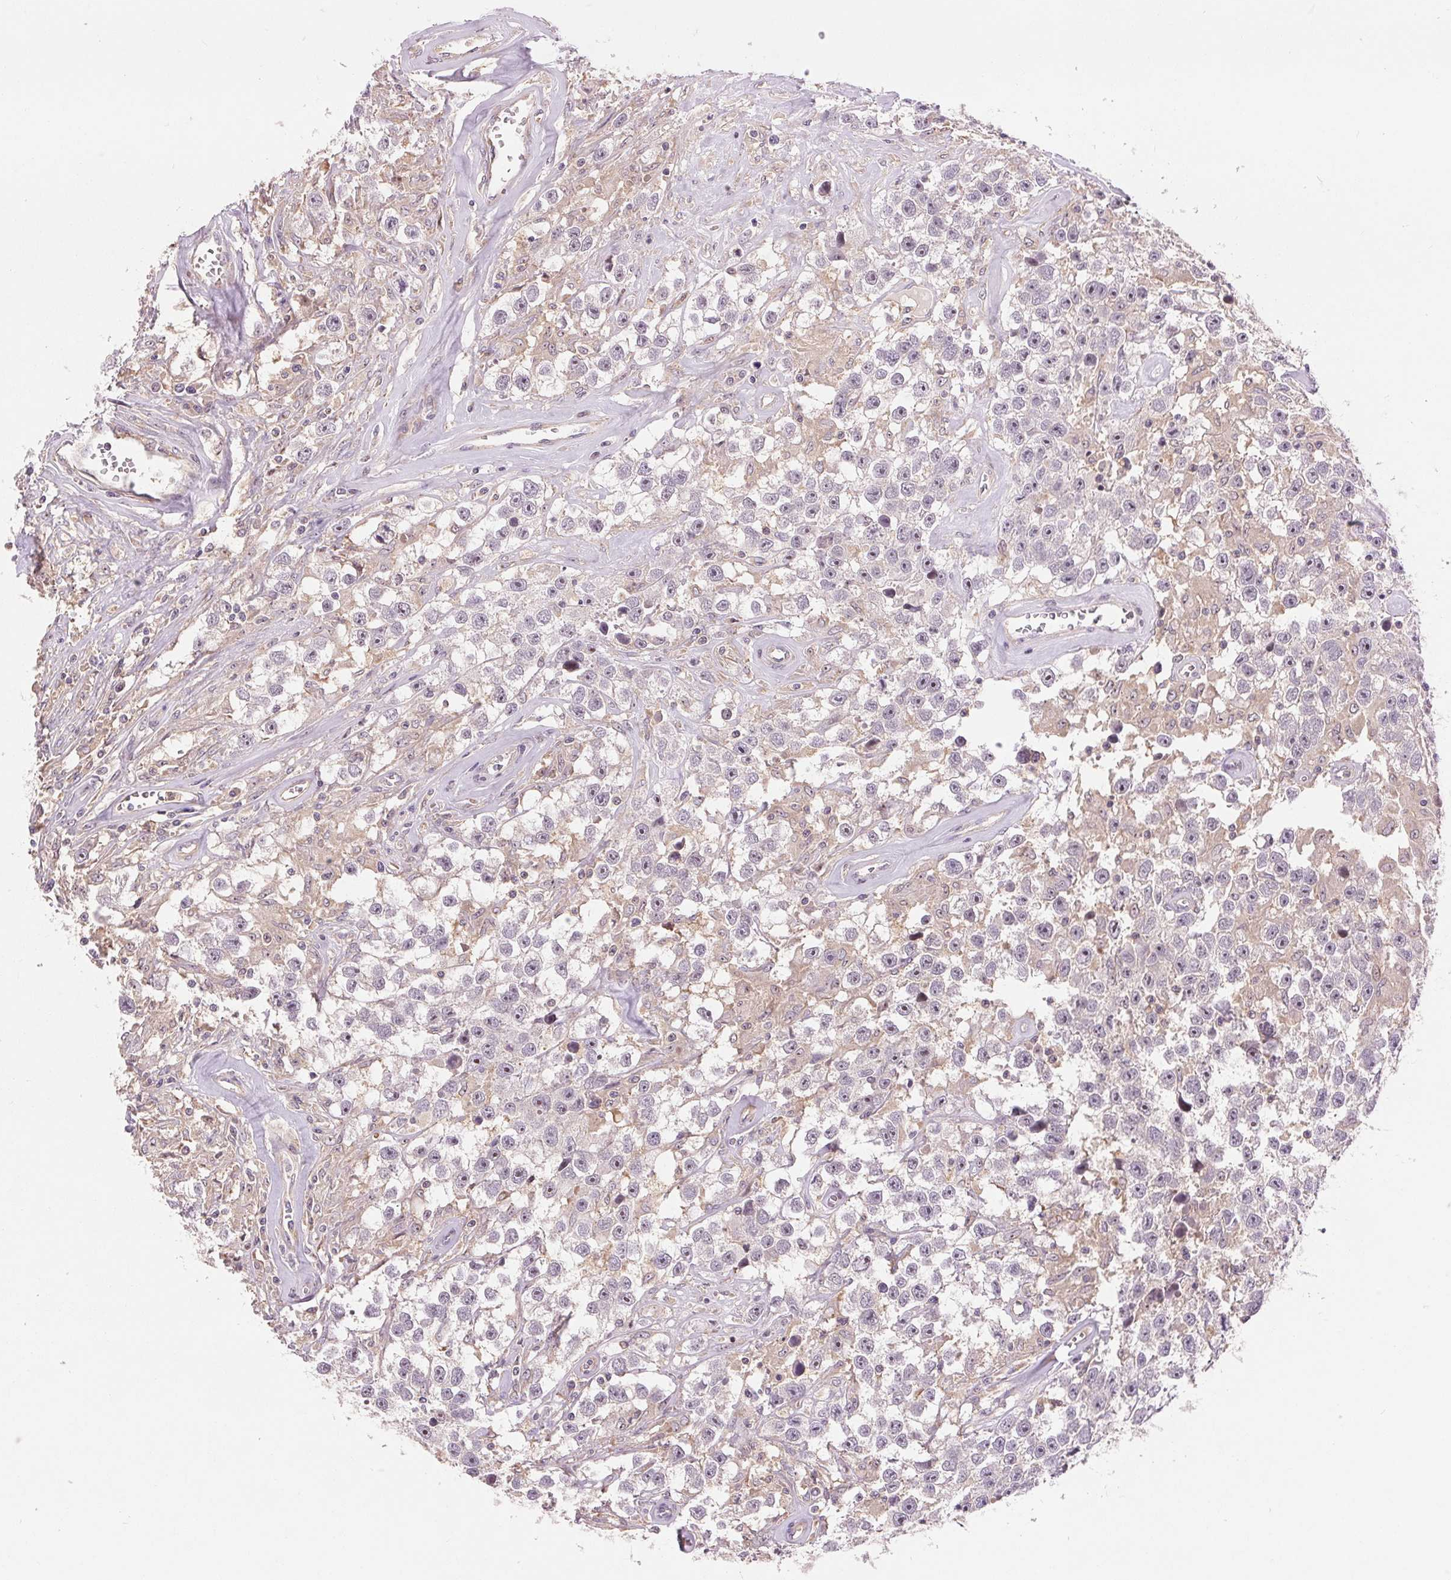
{"staining": {"intensity": "negative", "quantity": "none", "location": "none"}, "tissue": "testis cancer", "cell_type": "Tumor cells", "image_type": "cancer", "snomed": [{"axis": "morphology", "description": "Seminoma, NOS"}, {"axis": "topography", "description": "Testis"}], "caption": "Protein analysis of testis cancer (seminoma) displays no significant expression in tumor cells.", "gene": "RANBP3L", "patient": {"sex": "male", "age": 43}}